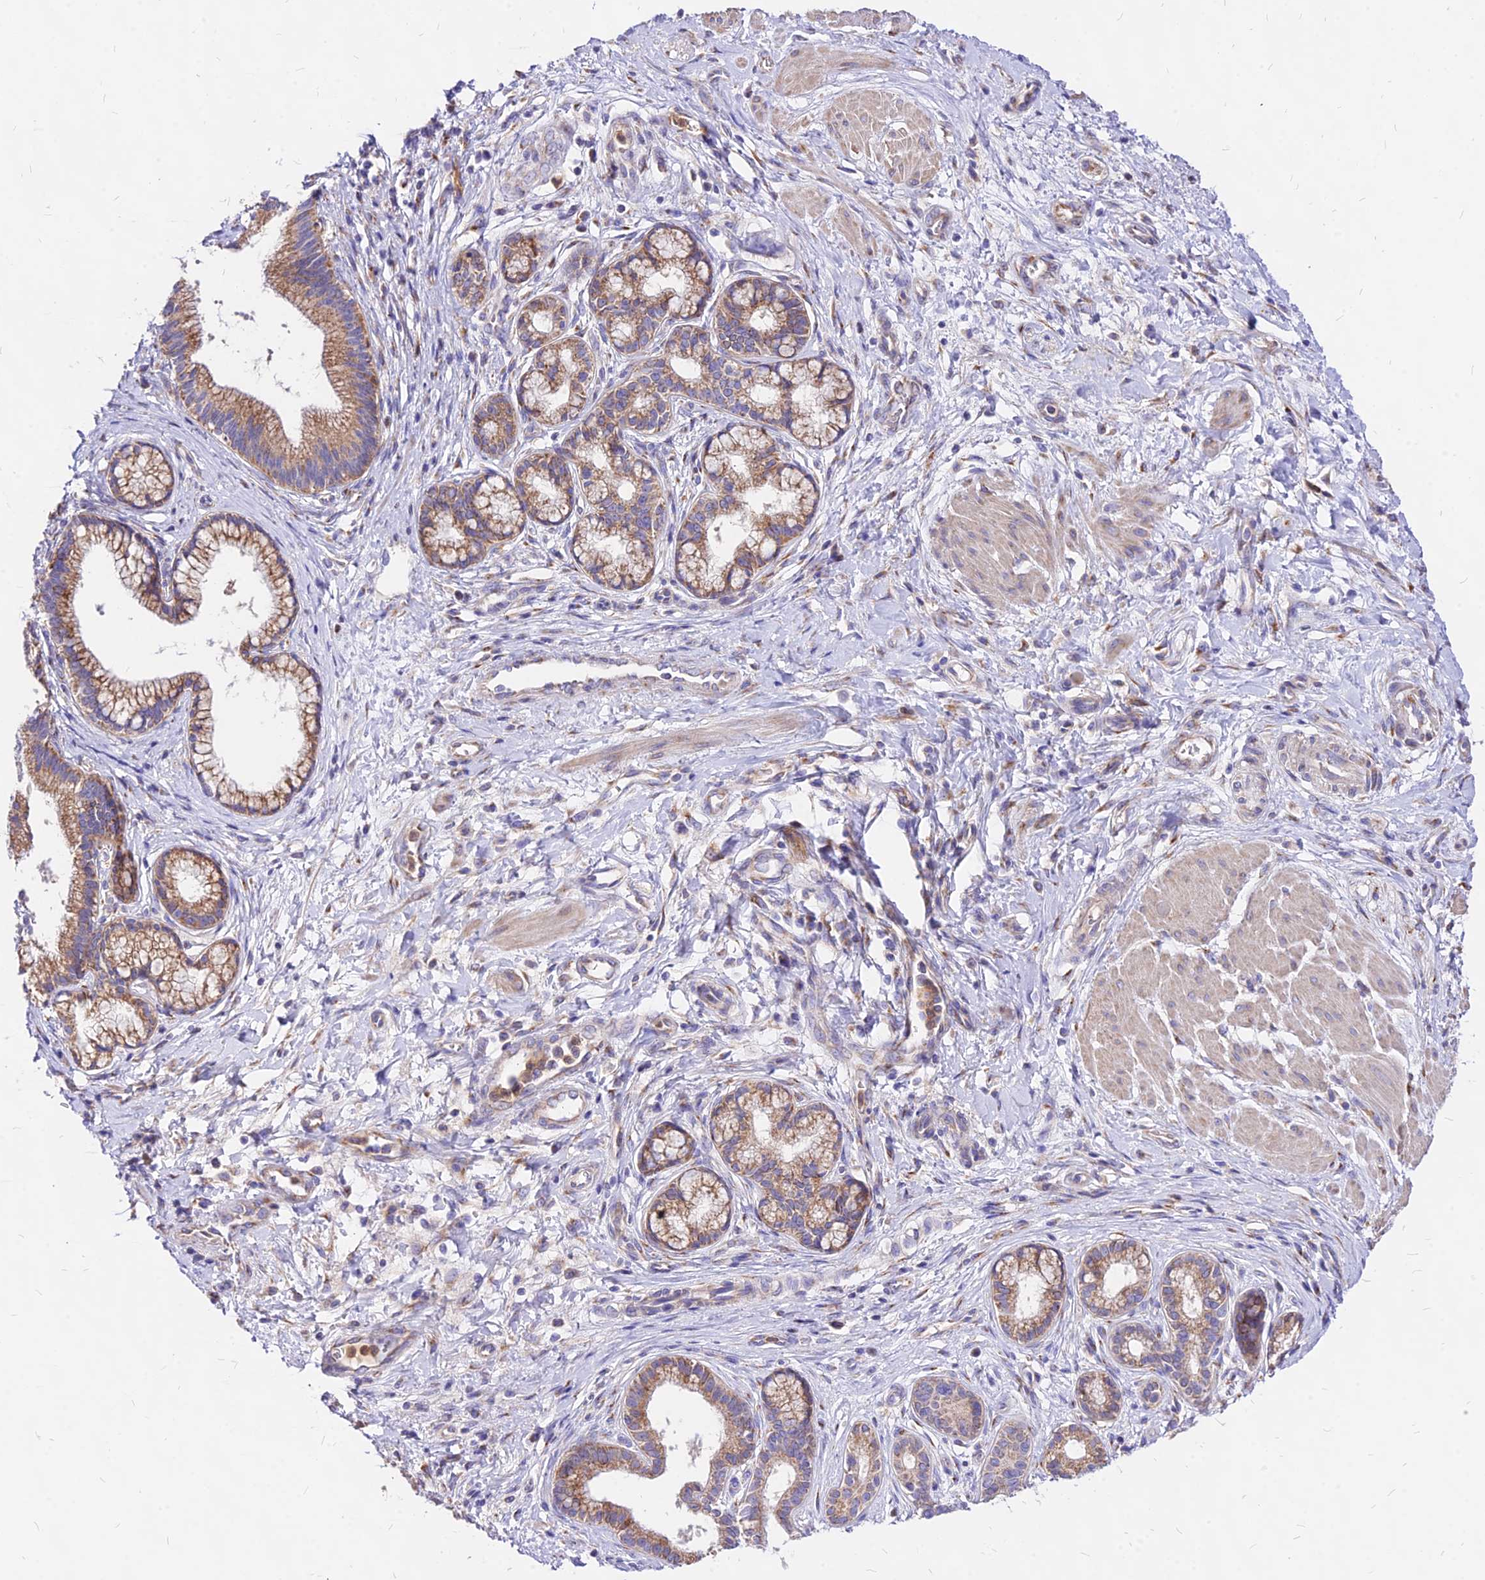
{"staining": {"intensity": "moderate", "quantity": ">75%", "location": "cytoplasmic/membranous"}, "tissue": "pancreatic cancer", "cell_type": "Tumor cells", "image_type": "cancer", "snomed": [{"axis": "morphology", "description": "Adenocarcinoma, NOS"}, {"axis": "topography", "description": "Pancreas"}], "caption": "Adenocarcinoma (pancreatic) stained for a protein reveals moderate cytoplasmic/membranous positivity in tumor cells.", "gene": "MRPL3", "patient": {"sex": "male", "age": 72}}